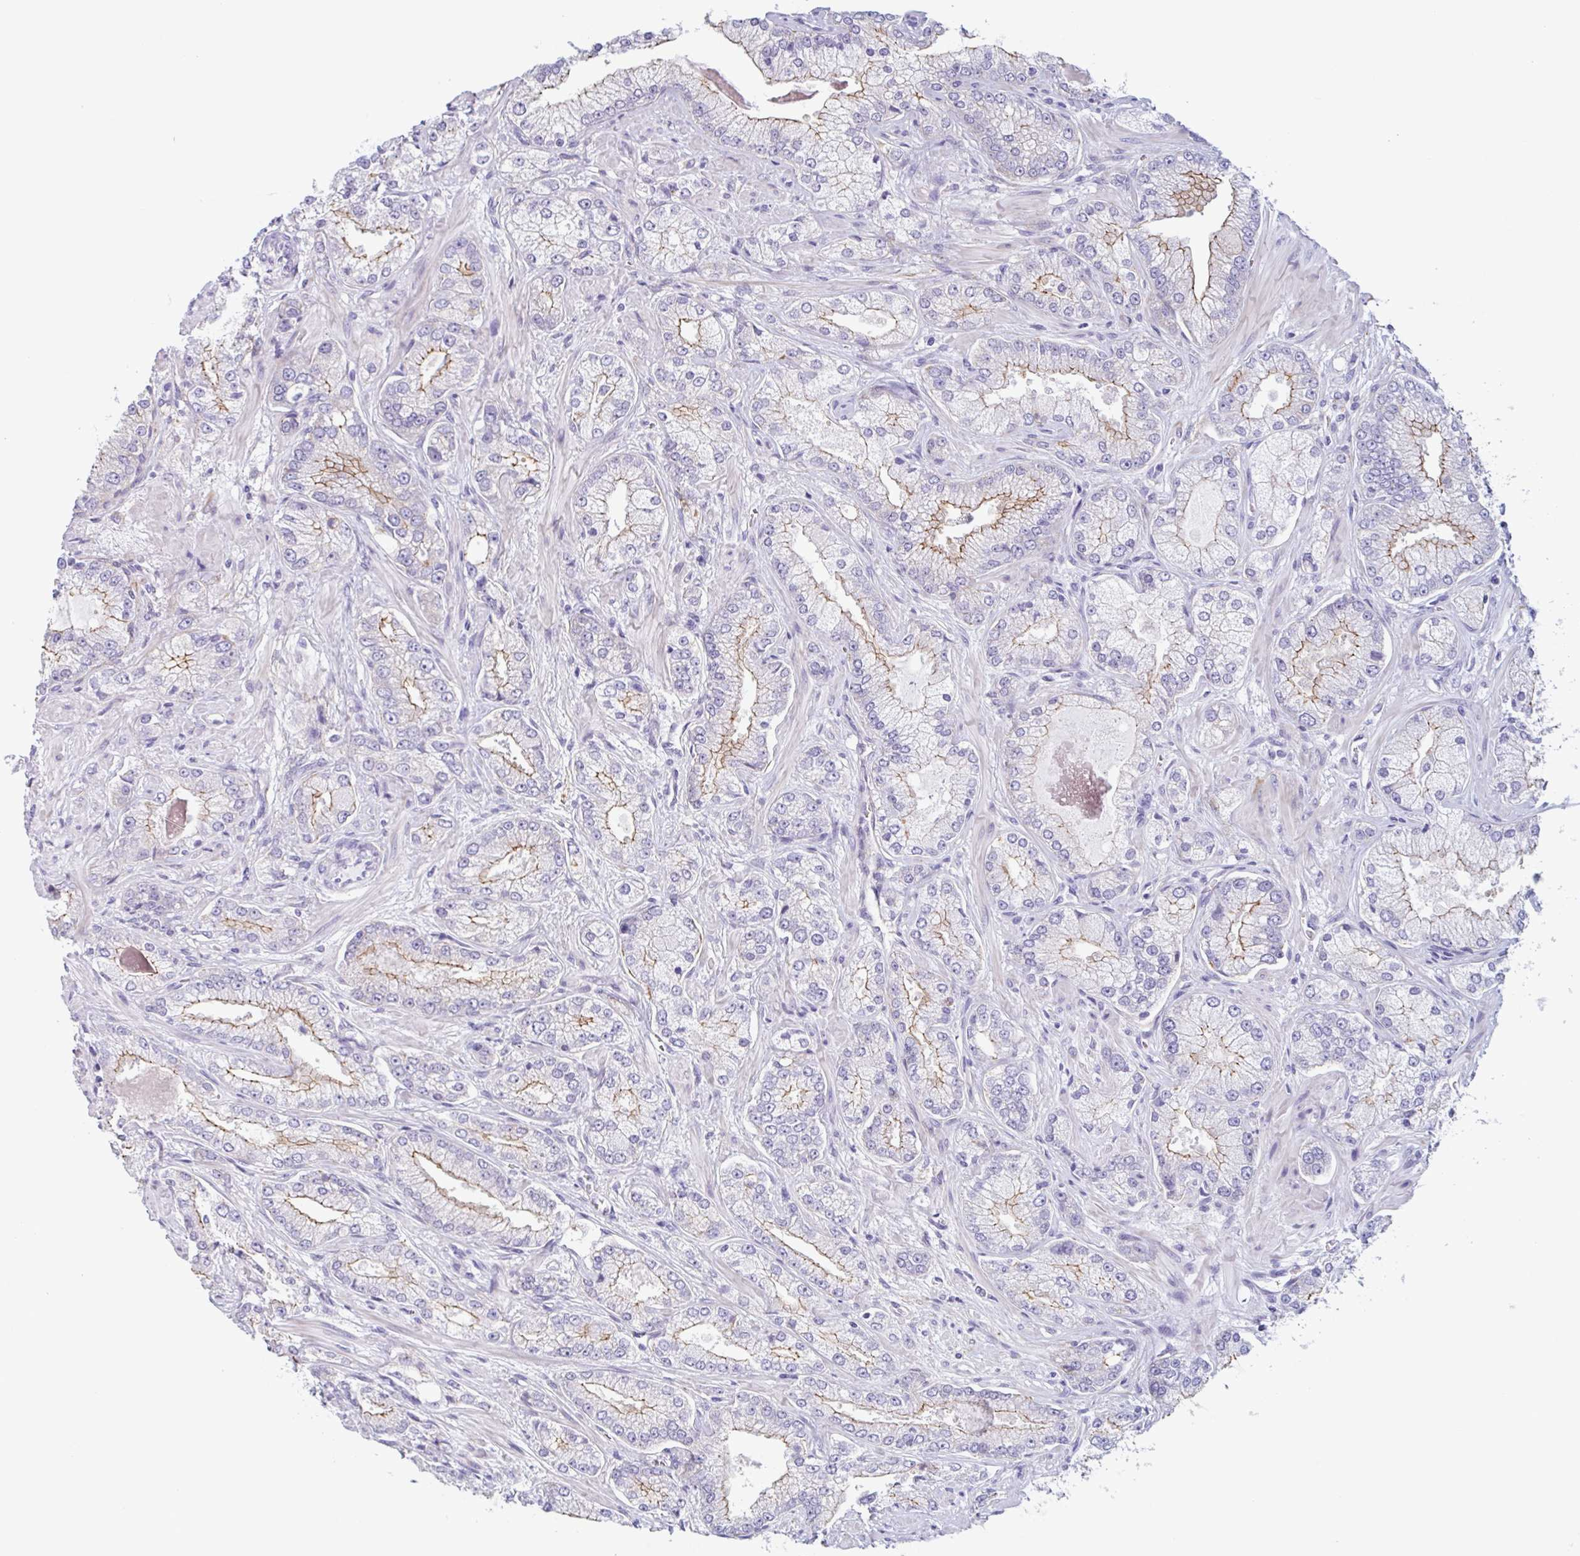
{"staining": {"intensity": "moderate", "quantity": "25%-75%", "location": "cytoplasmic/membranous"}, "tissue": "prostate cancer", "cell_type": "Tumor cells", "image_type": "cancer", "snomed": [{"axis": "morphology", "description": "Normal tissue, NOS"}, {"axis": "morphology", "description": "Adenocarcinoma, High grade"}, {"axis": "topography", "description": "Prostate"}, {"axis": "topography", "description": "Peripheral nerve tissue"}], "caption": "The immunohistochemical stain highlights moderate cytoplasmic/membranous expression in tumor cells of prostate cancer tissue.", "gene": "MYH10", "patient": {"sex": "male", "age": 68}}